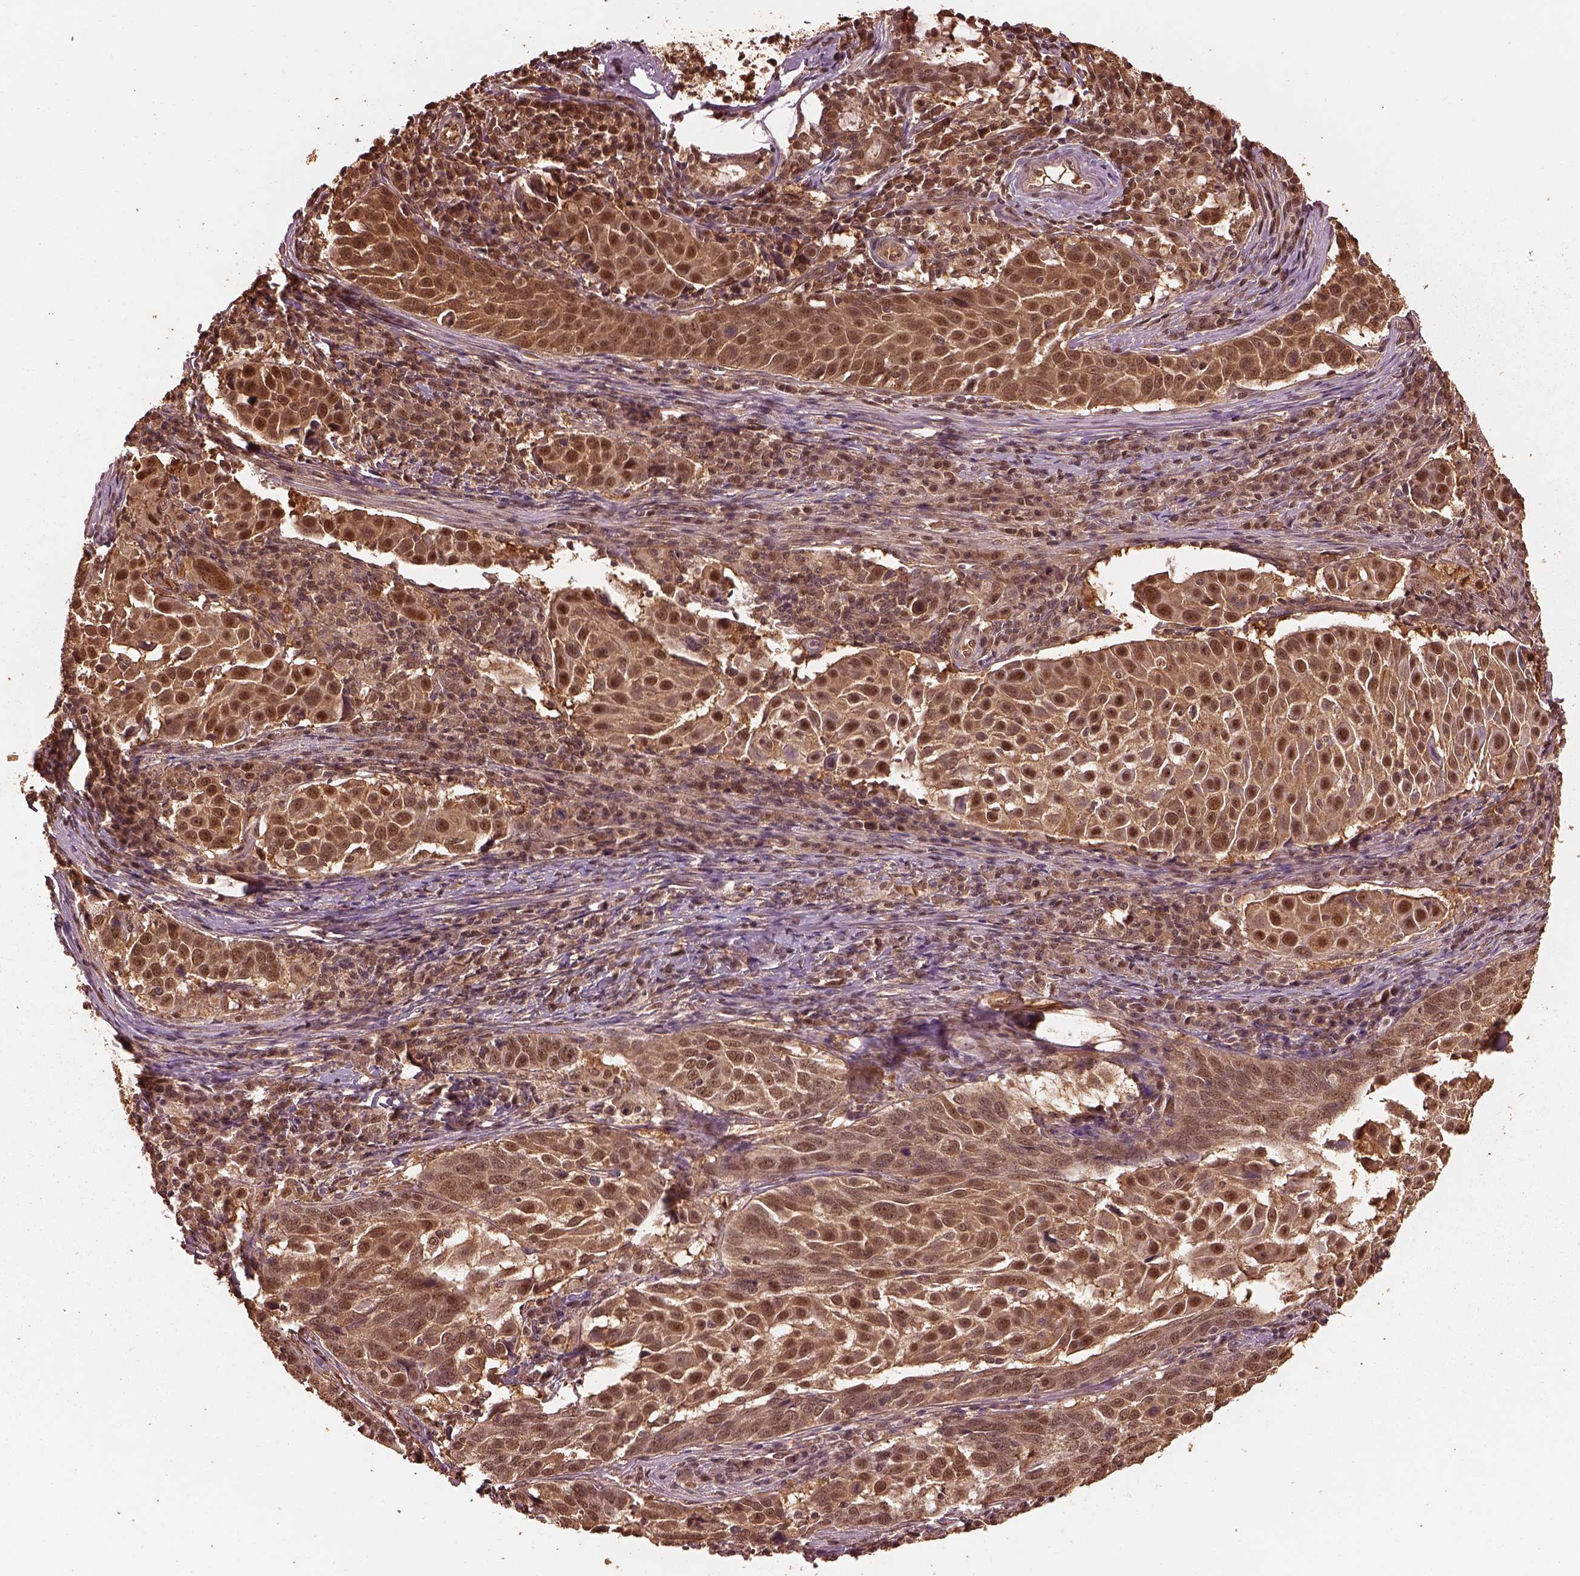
{"staining": {"intensity": "moderate", "quantity": "25%-75%", "location": "cytoplasmic/membranous,nuclear"}, "tissue": "lung cancer", "cell_type": "Tumor cells", "image_type": "cancer", "snomed": [{"axis": "morphology", "description": "Squamous cell carcinoma, NOS"}, {"axis": "topography", "description": "Lung"}], "caption": "Immunohistochemistry (IHC) of human lung cancer reveals medium levels of moderate cytoplasmic/membranous and nuclear positivity in approximately 25%-75% of tumor cells.", "gene": "PSMC5", "patient": {"sex": "male", "age": 57}}